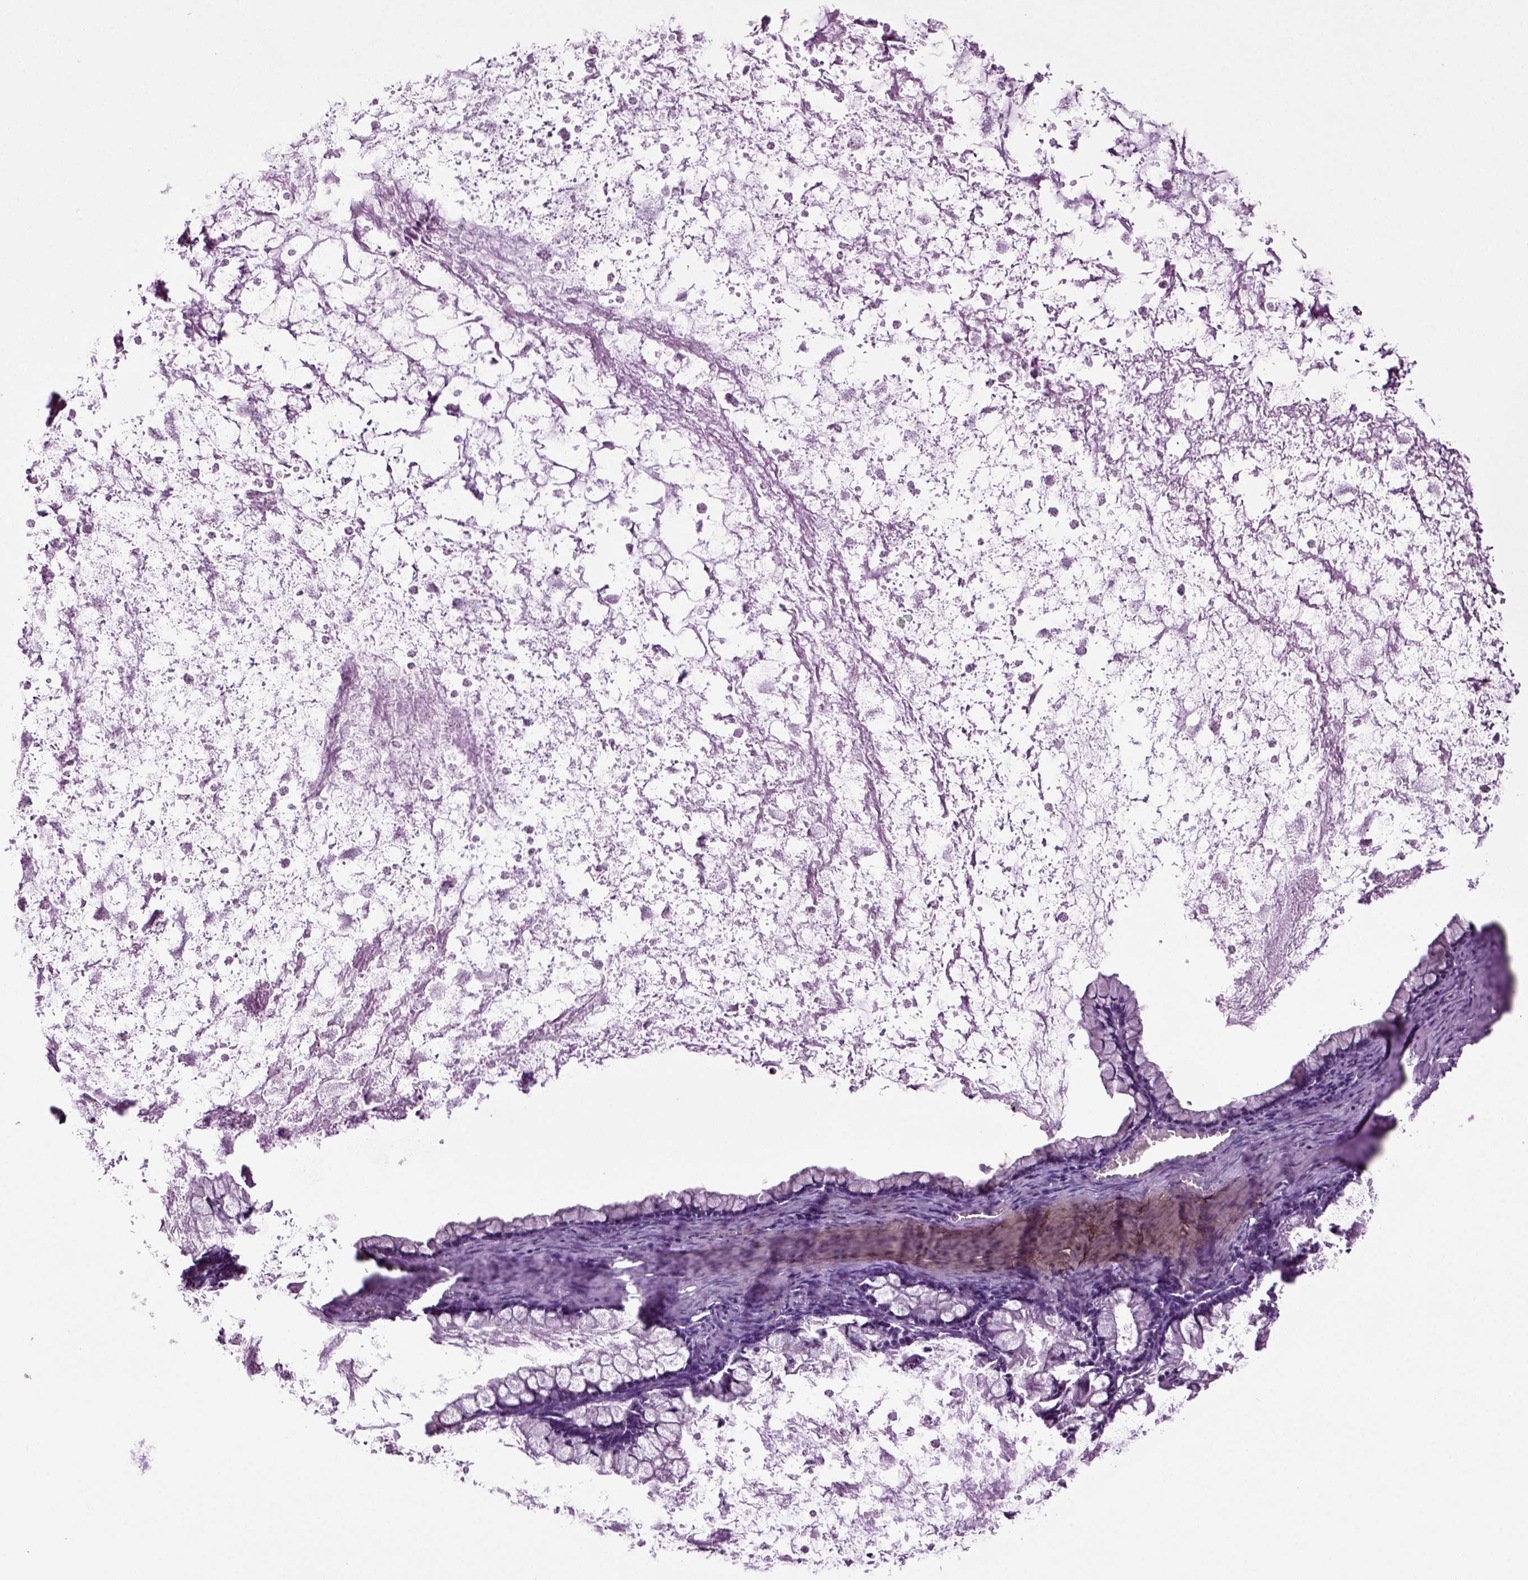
{"staining": {"intensity": "negative", "quantity": "none", "location": "none"}, "tissue": "ovarian cancer", "cell_type": "Tumor cells", "image_type": "cancer", "snomed": [{"axis": "morphology", "description": "Cystadenocarcinoma, mucinous, NOS"}, {"axis": "topography", "description": "Ovary"}], "caption": "Immunohistochemistry histopathology image of human ovarian mucinous cystadenocarcinoma stained for a protein (brown), which exhibits no expression in tumor cells.", "gene": "HAGHL", "patient": {"sex": "female", "age": 67}}